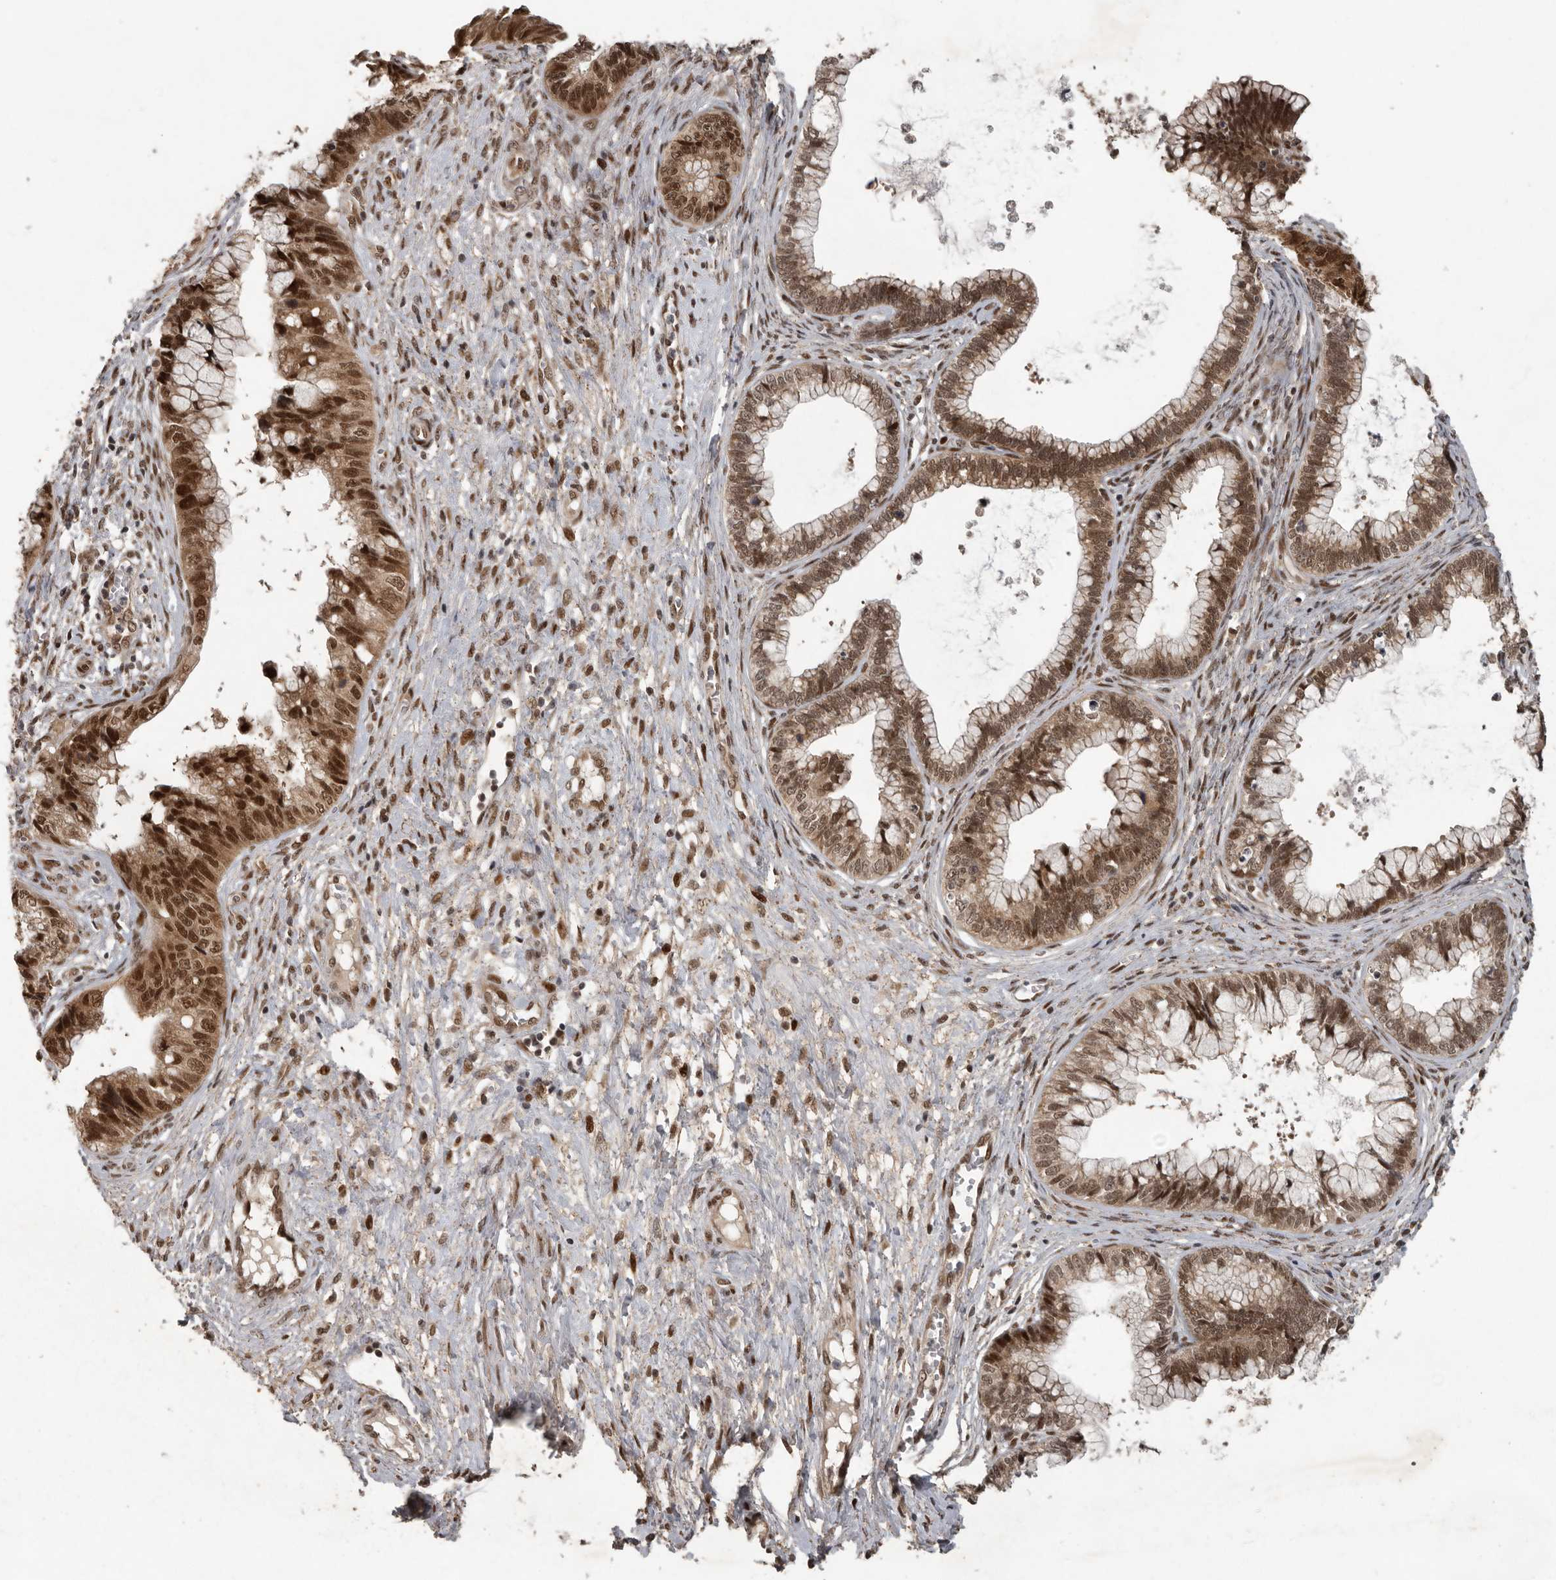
{"staining": {"intensity": "strong", "quantity": ">75%", "location": "cytoplasmic/membranous,nuclear"}, "tissue": "cervical cancer", "cell_type": "Tumor cells", "image_type": "cancer", "snomed": [{"axis": "morphology", "description": "Adenocarcinoma, NOS"}, {"axis": "topography", "description": "Cervix"}], "caption": "Human cervical cancer stained with a brown dye shows strong cytoplasmic/membranous and nuclear positive positivity in about >75% of tumor cells.", "gene": "CDC27", "patient": {"sex": "female", "age": 44}}